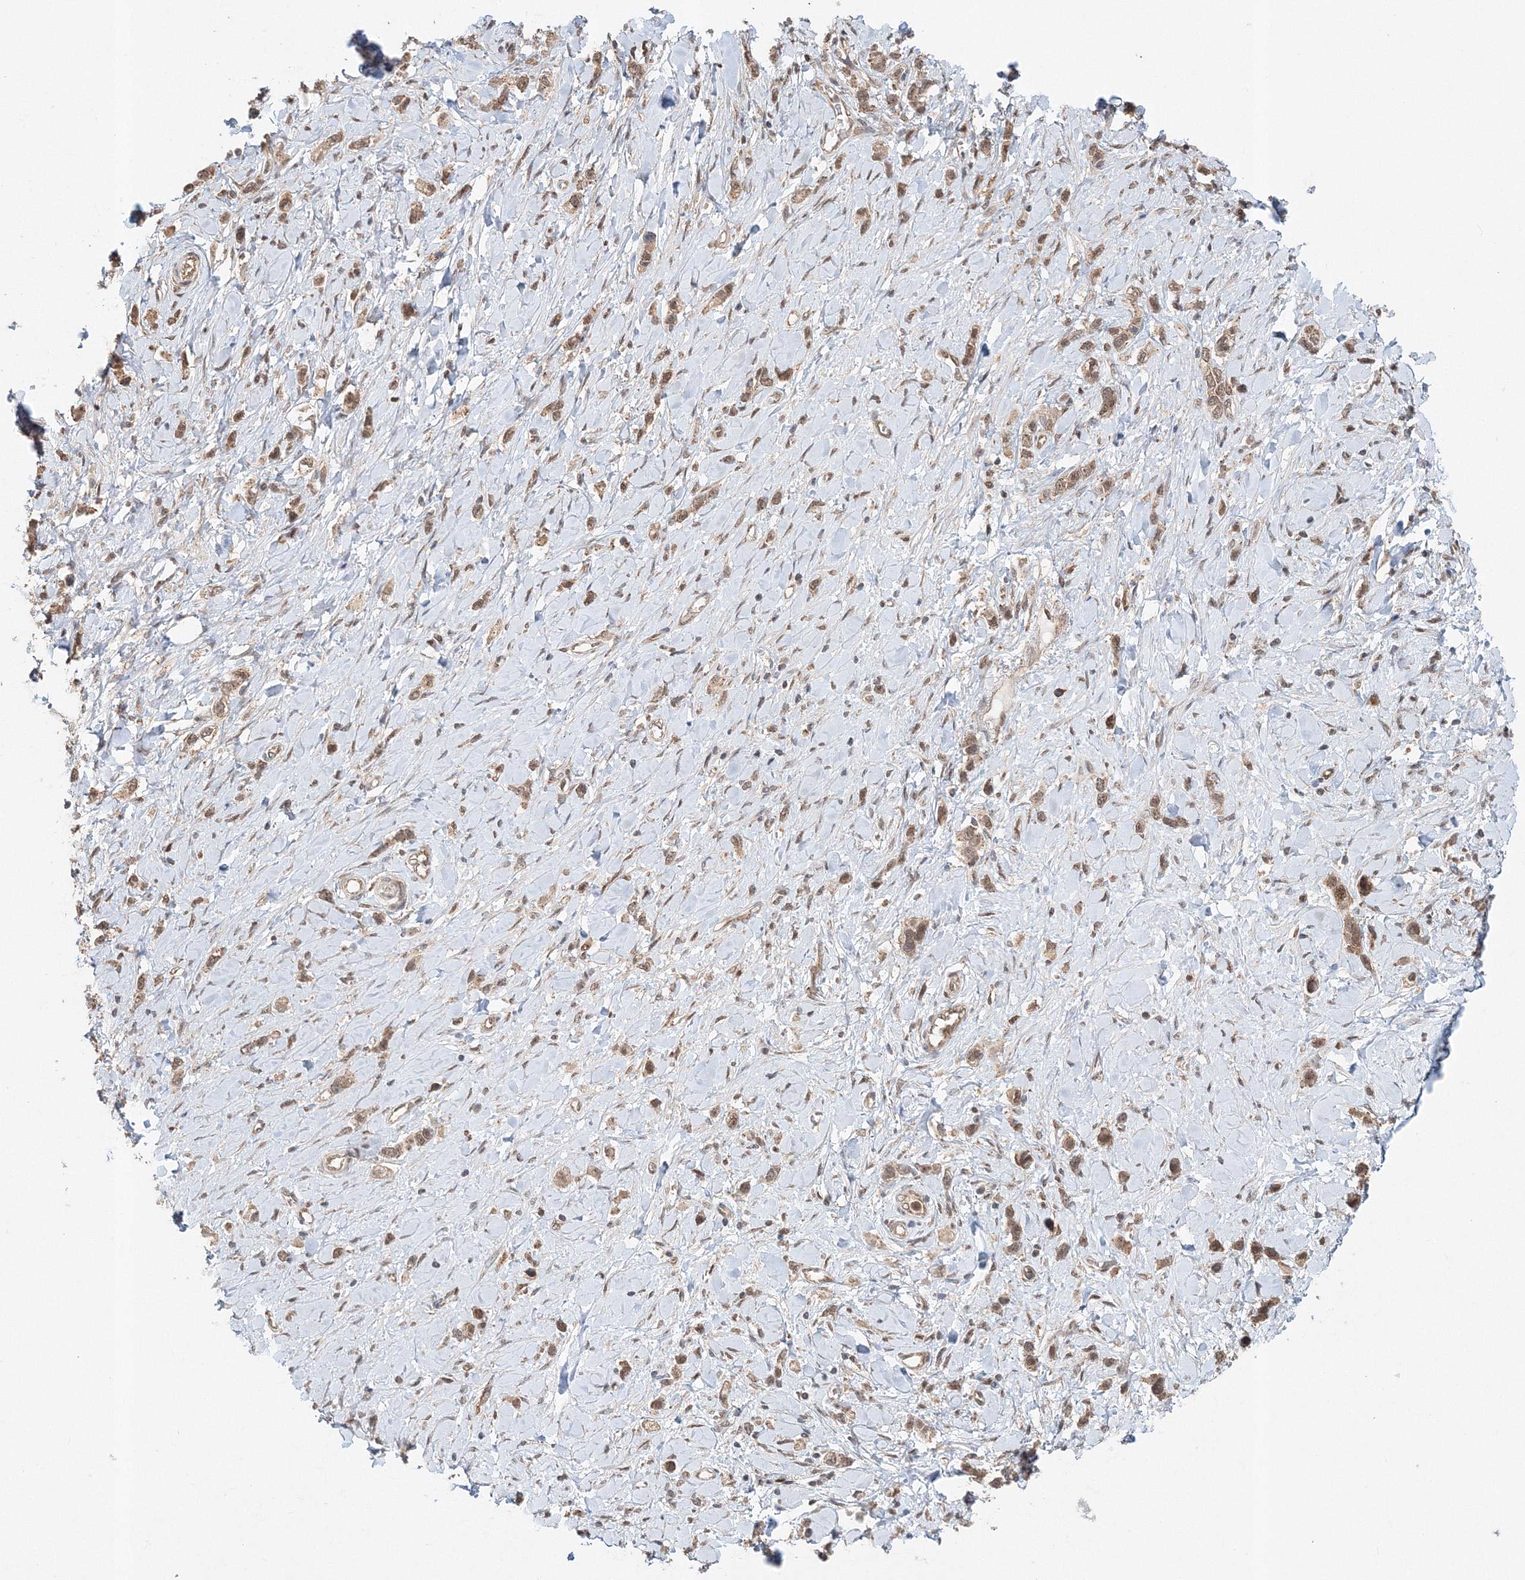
{"staining": {"intensity": "moderate", "quantity": ">75%", "location": "cytoplasmic/membranous,nuclear"}, "tissue": "stomach cancer", "cell_type": "Tumor cells", "image_type": "cancer", "snomed": [{"axis": "morphology", "description": "Normal tissue, NOS"}, {"axis": "morphology", "description": "Adenocarcinoma, NOS"}, {"axis": "topography", "description": "Stomach, upper"}, {"axis": "topography", "description": "Stomach"}], "caption": "This is an image of immunohistochemistry staining of adenocarcinoma (stomach), which shows moderate staining in the cytoplasmic/membranous and nuclear of tumor cells.", "gene": "PSMD6", "patient": {"sex": "female", "age": 65}}